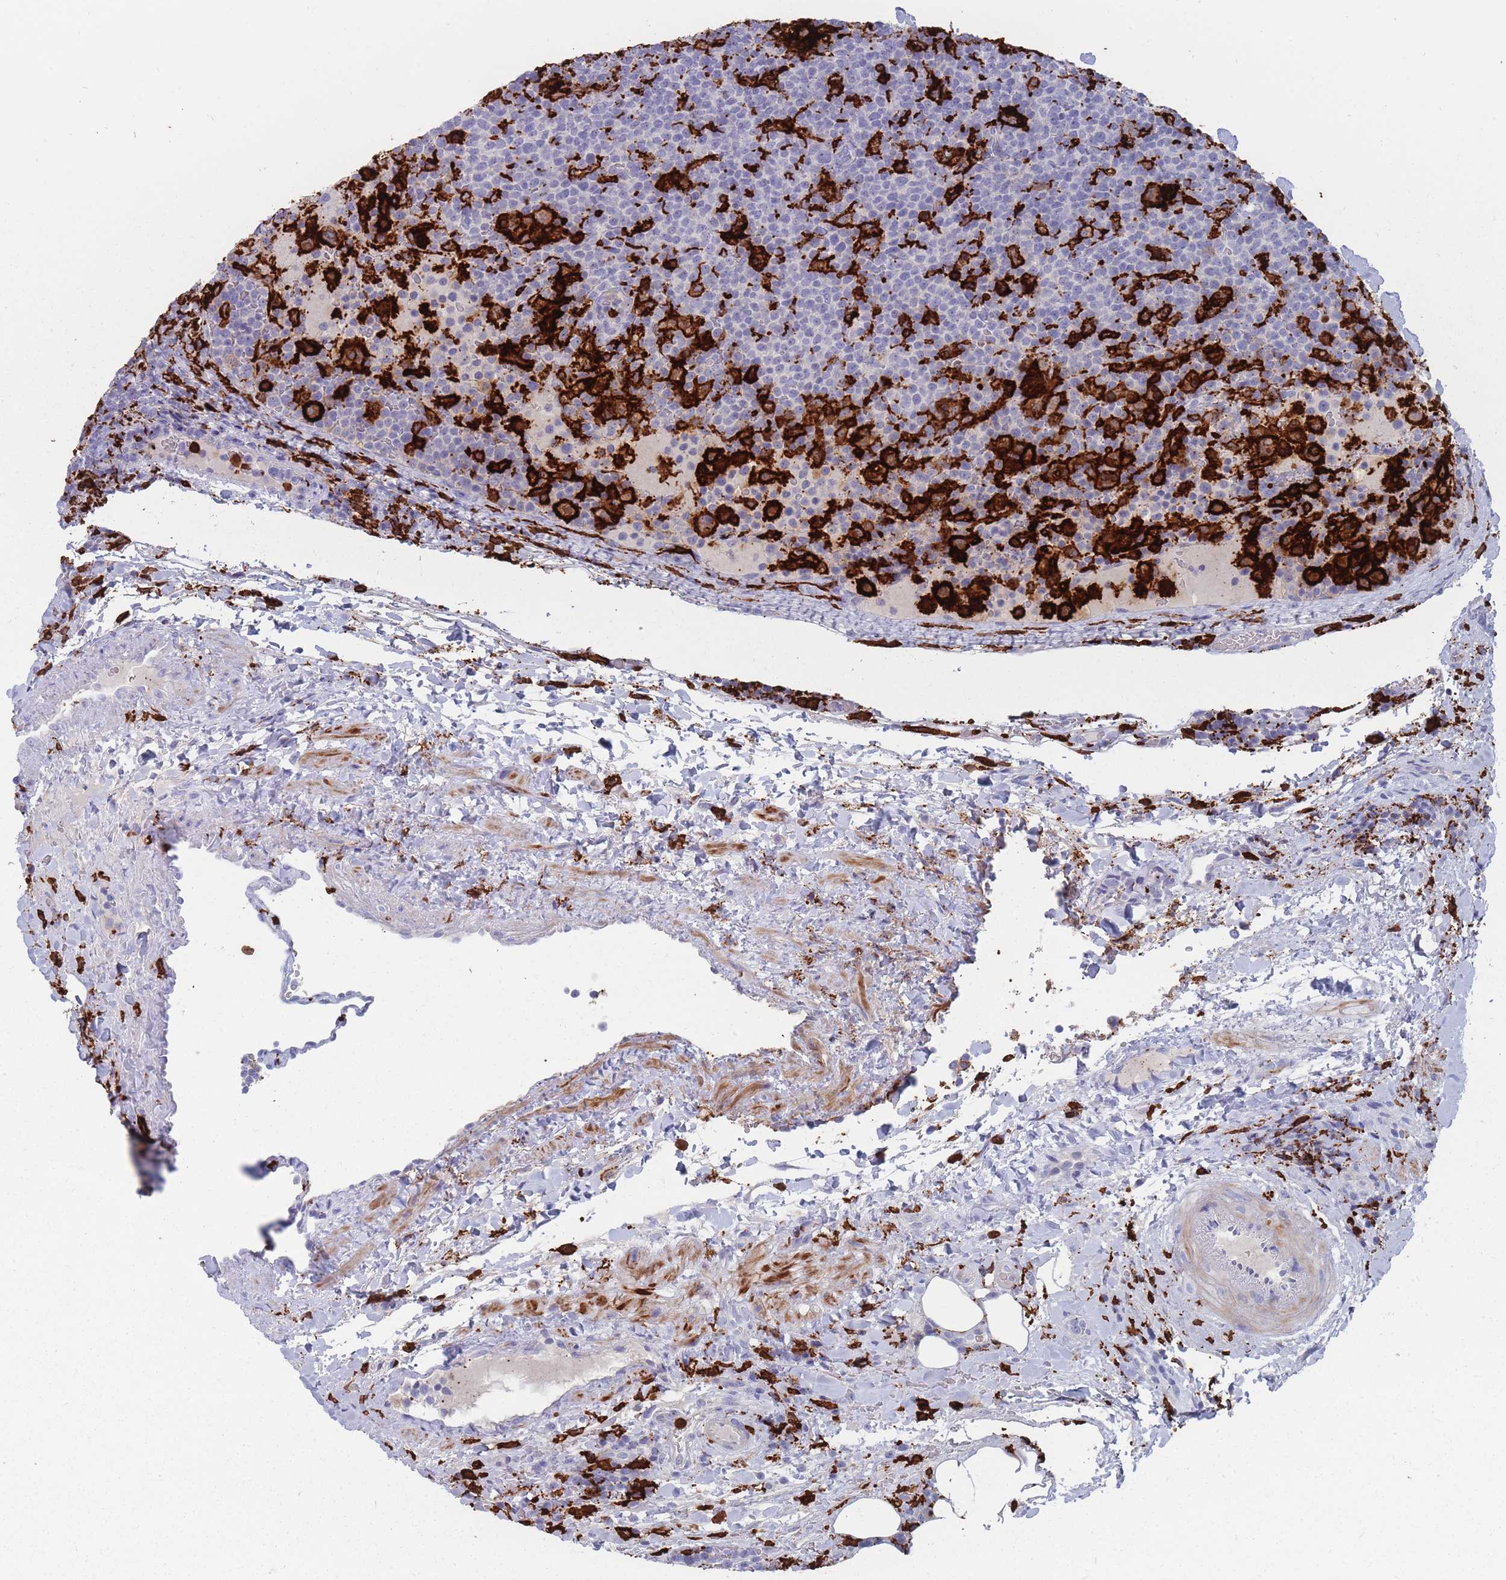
{"staining": {"intensity": "negative", "quantity": "none", "location": "none"}, "tissue": "lymphoma", "cell_type": "Tumor cells", "image_type": "cancer", "snomed": [{"axis": "morphology", "description": "Malignant lymphoma, non-Hodgkin's type, High grade"}, {"axis": "topography", "description": "Lymph node"}], "caption": "This is a image of IHC staining of high-grade malignant lymphoma, non-Hodgkin's type, which shows no positivity in tumor cells.", "gene": "AIF1", "patient": {"sex": "male", "age": 61}}